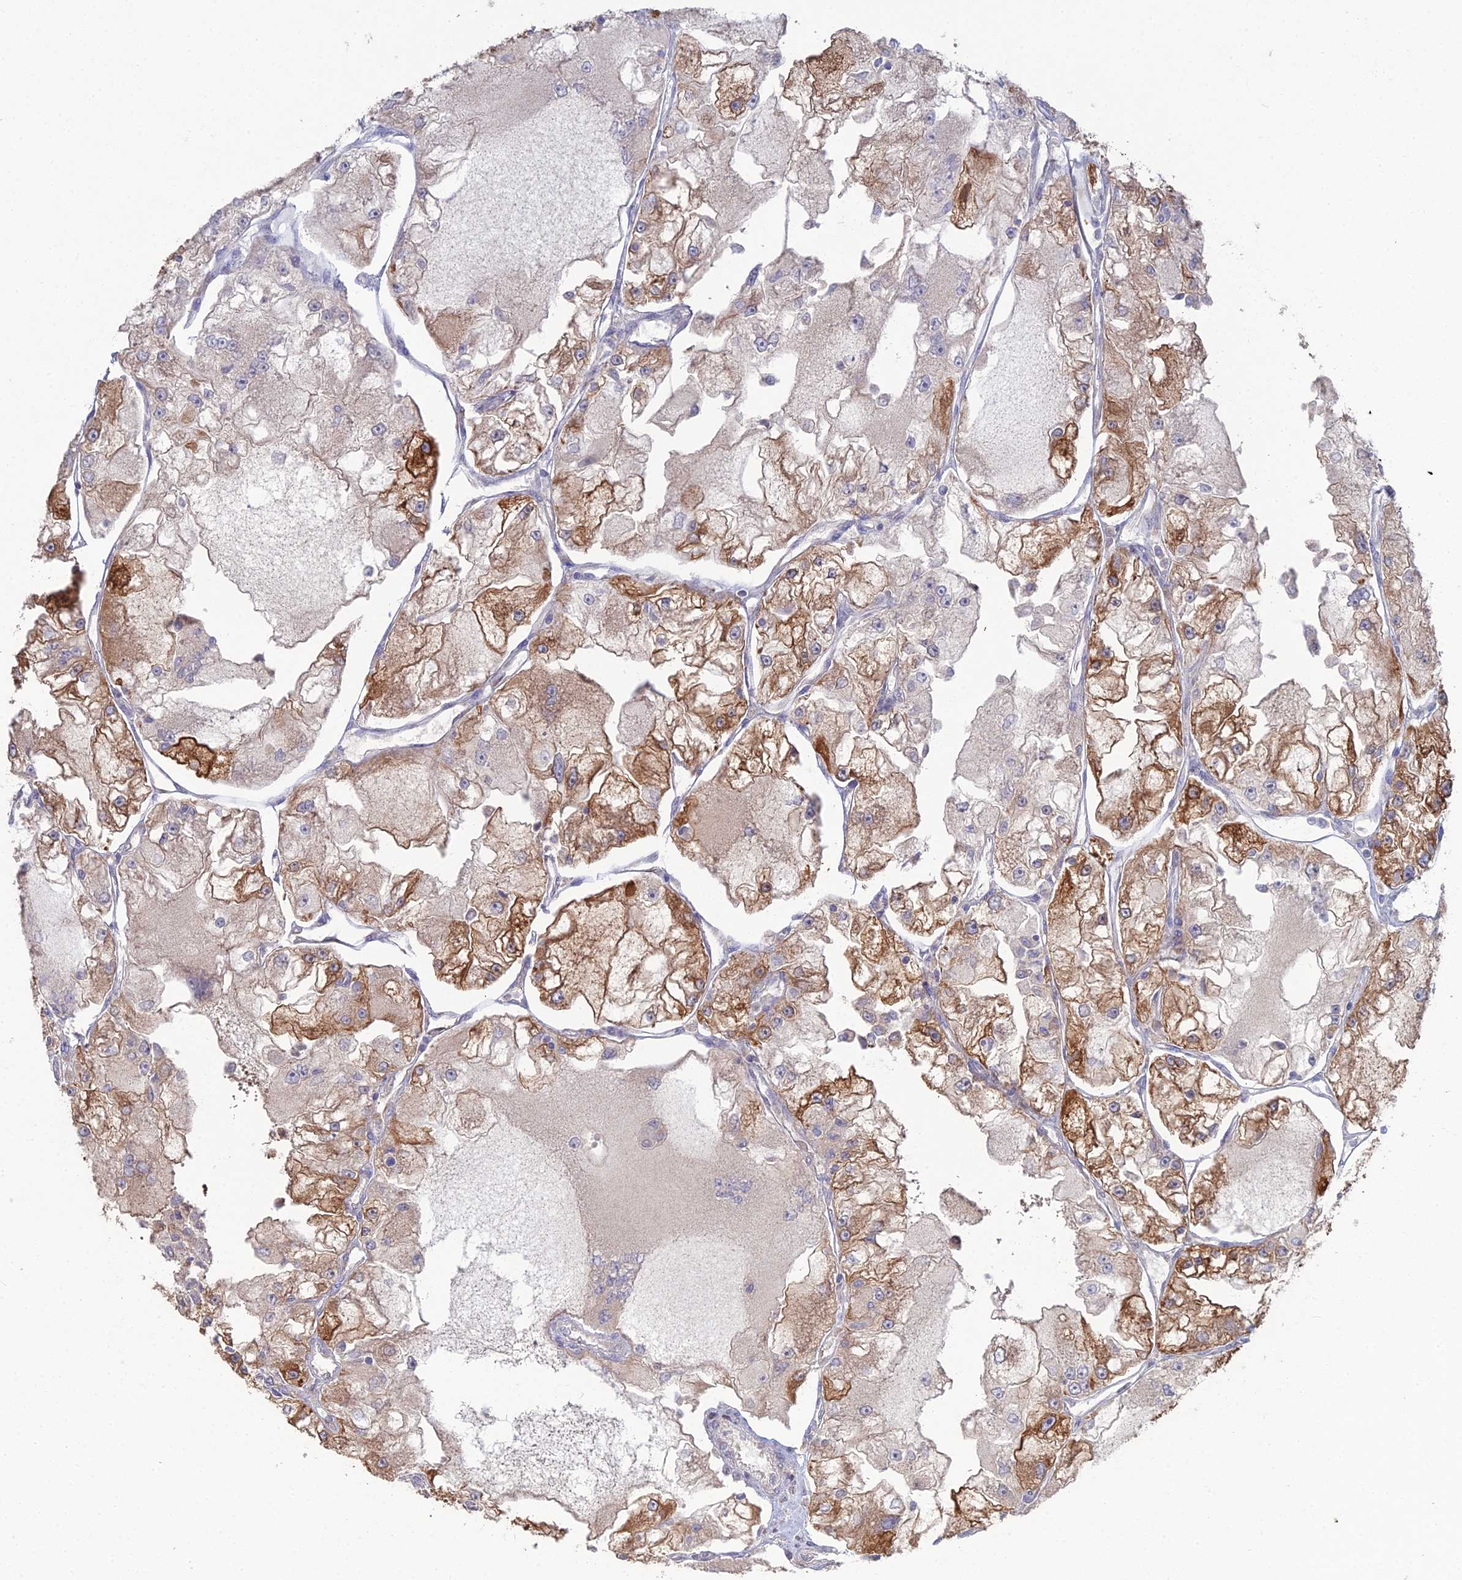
{"staining": {"intensity": "strong", "quantity": "25%-75%", "location": "cytoplasmic/membranous"}, "tissue": "renal cancer", "cell_type": "Tumor cells", "image_type": "cancer", "snomed": [{"axis": "morphology", "description": "Adenocarcinoma, NOS"}, {"axis": "topography", "description": "Kidney"}], "caption": "Immunohistochemical staining of renal cancer (adenocarcinoma) reveals high levels of strong cytoplasmic/membranous protein positivity in approximately 25%-75% of tumor cells. The protein is shown in brown color, while the nuclei are stained blue.", "gene": "TRAPPC6A", "patient": {"sex": "female", "age": 72}}